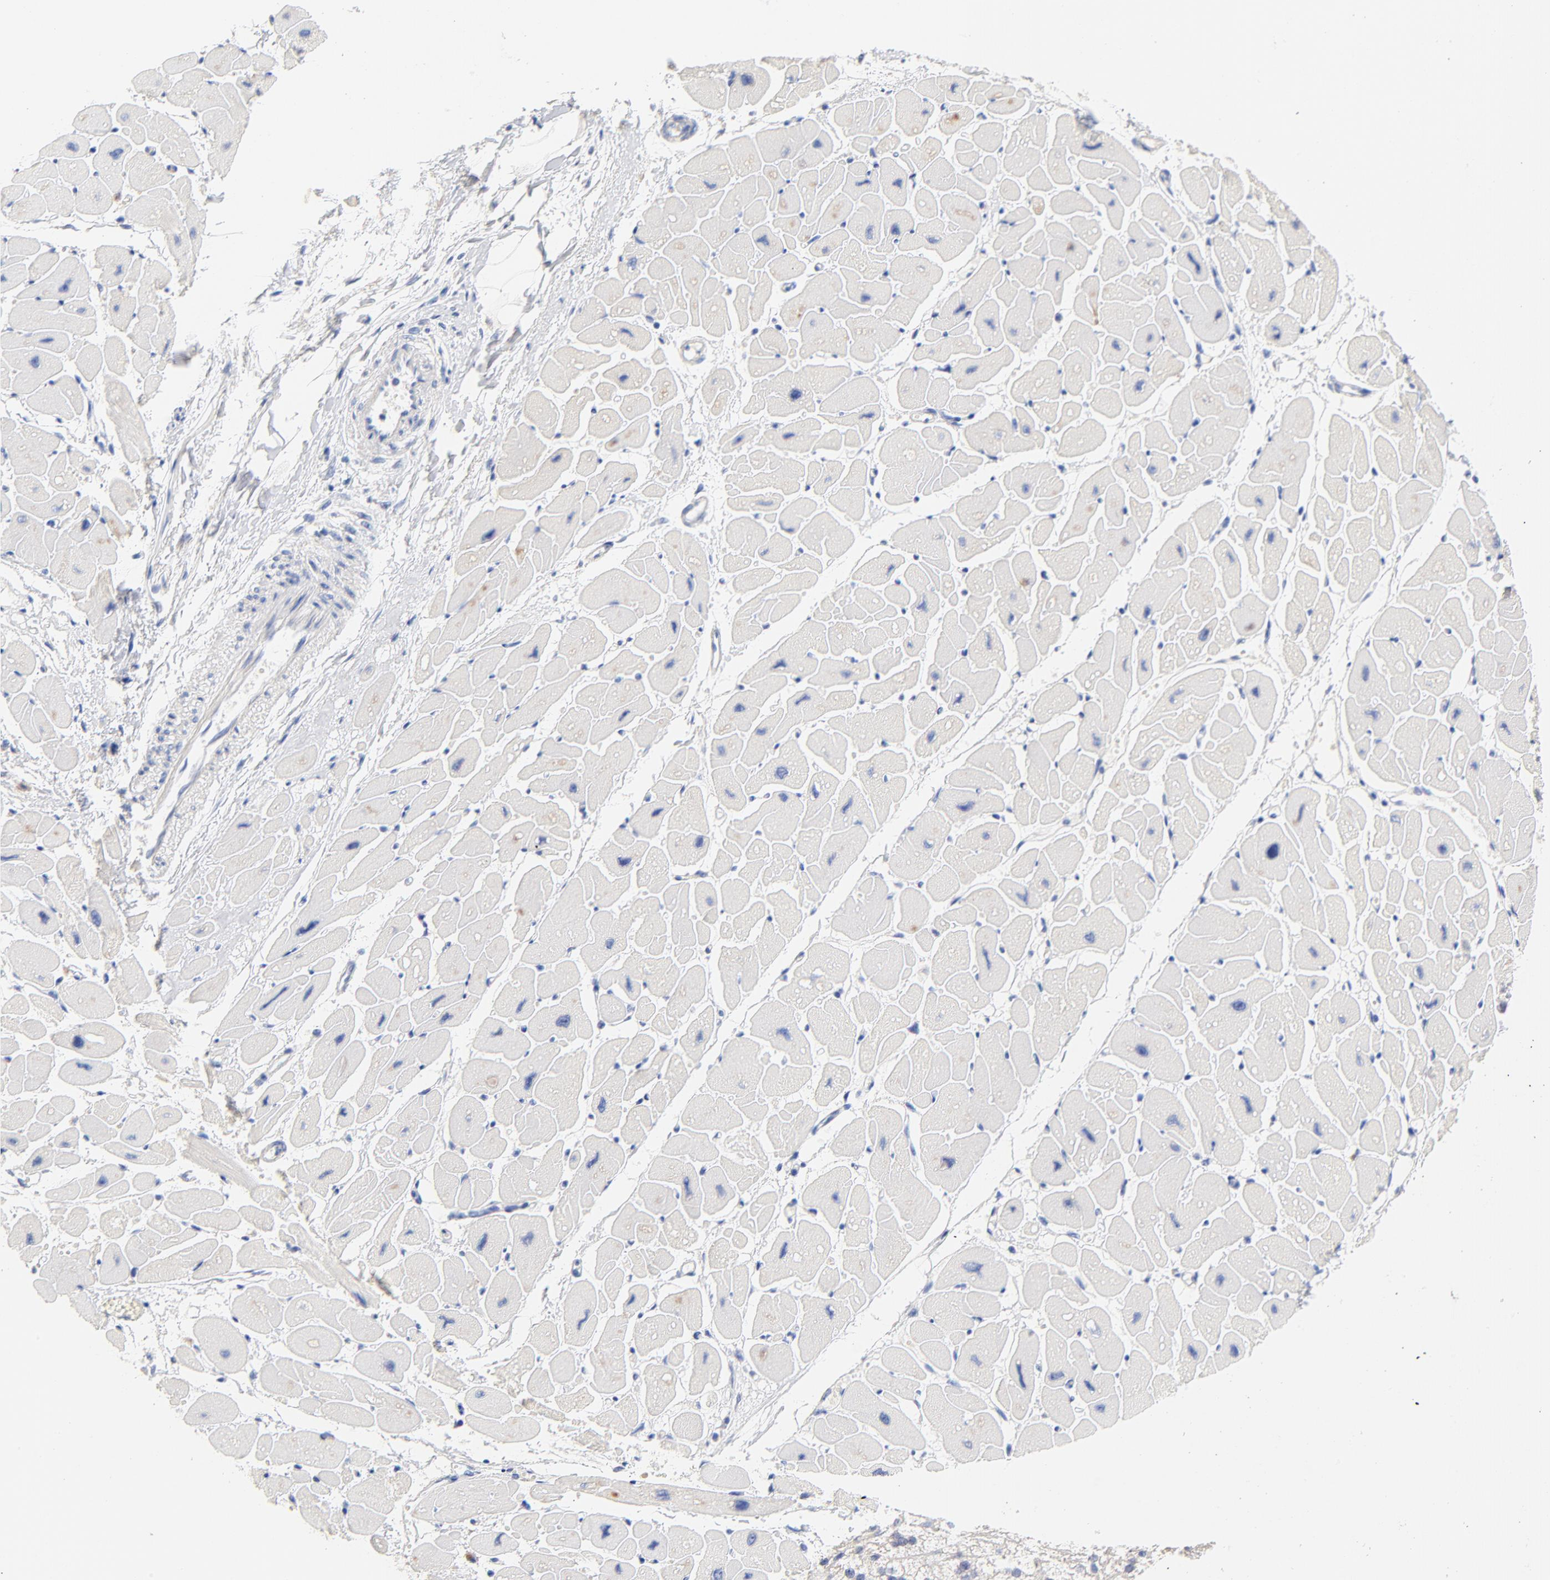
{"staining": {"intensity": "negative", "quantity": "none", "location": "none"}, "tissue": "heart muscle", "cell_type": "Cardiomyocytes", "image_type": "normal", "snomed": [{"axis": "morphology", "description": "Normal tissue, NOS"}, {"axis": "topography", "description": "Heart"}], "caption": "DAB immunohistochemical staining of normal heart muscle shows no significant positivity in cardiomyocytes.", "gene": "CPS1", "patient": {"sex": "female", "age": 54}}